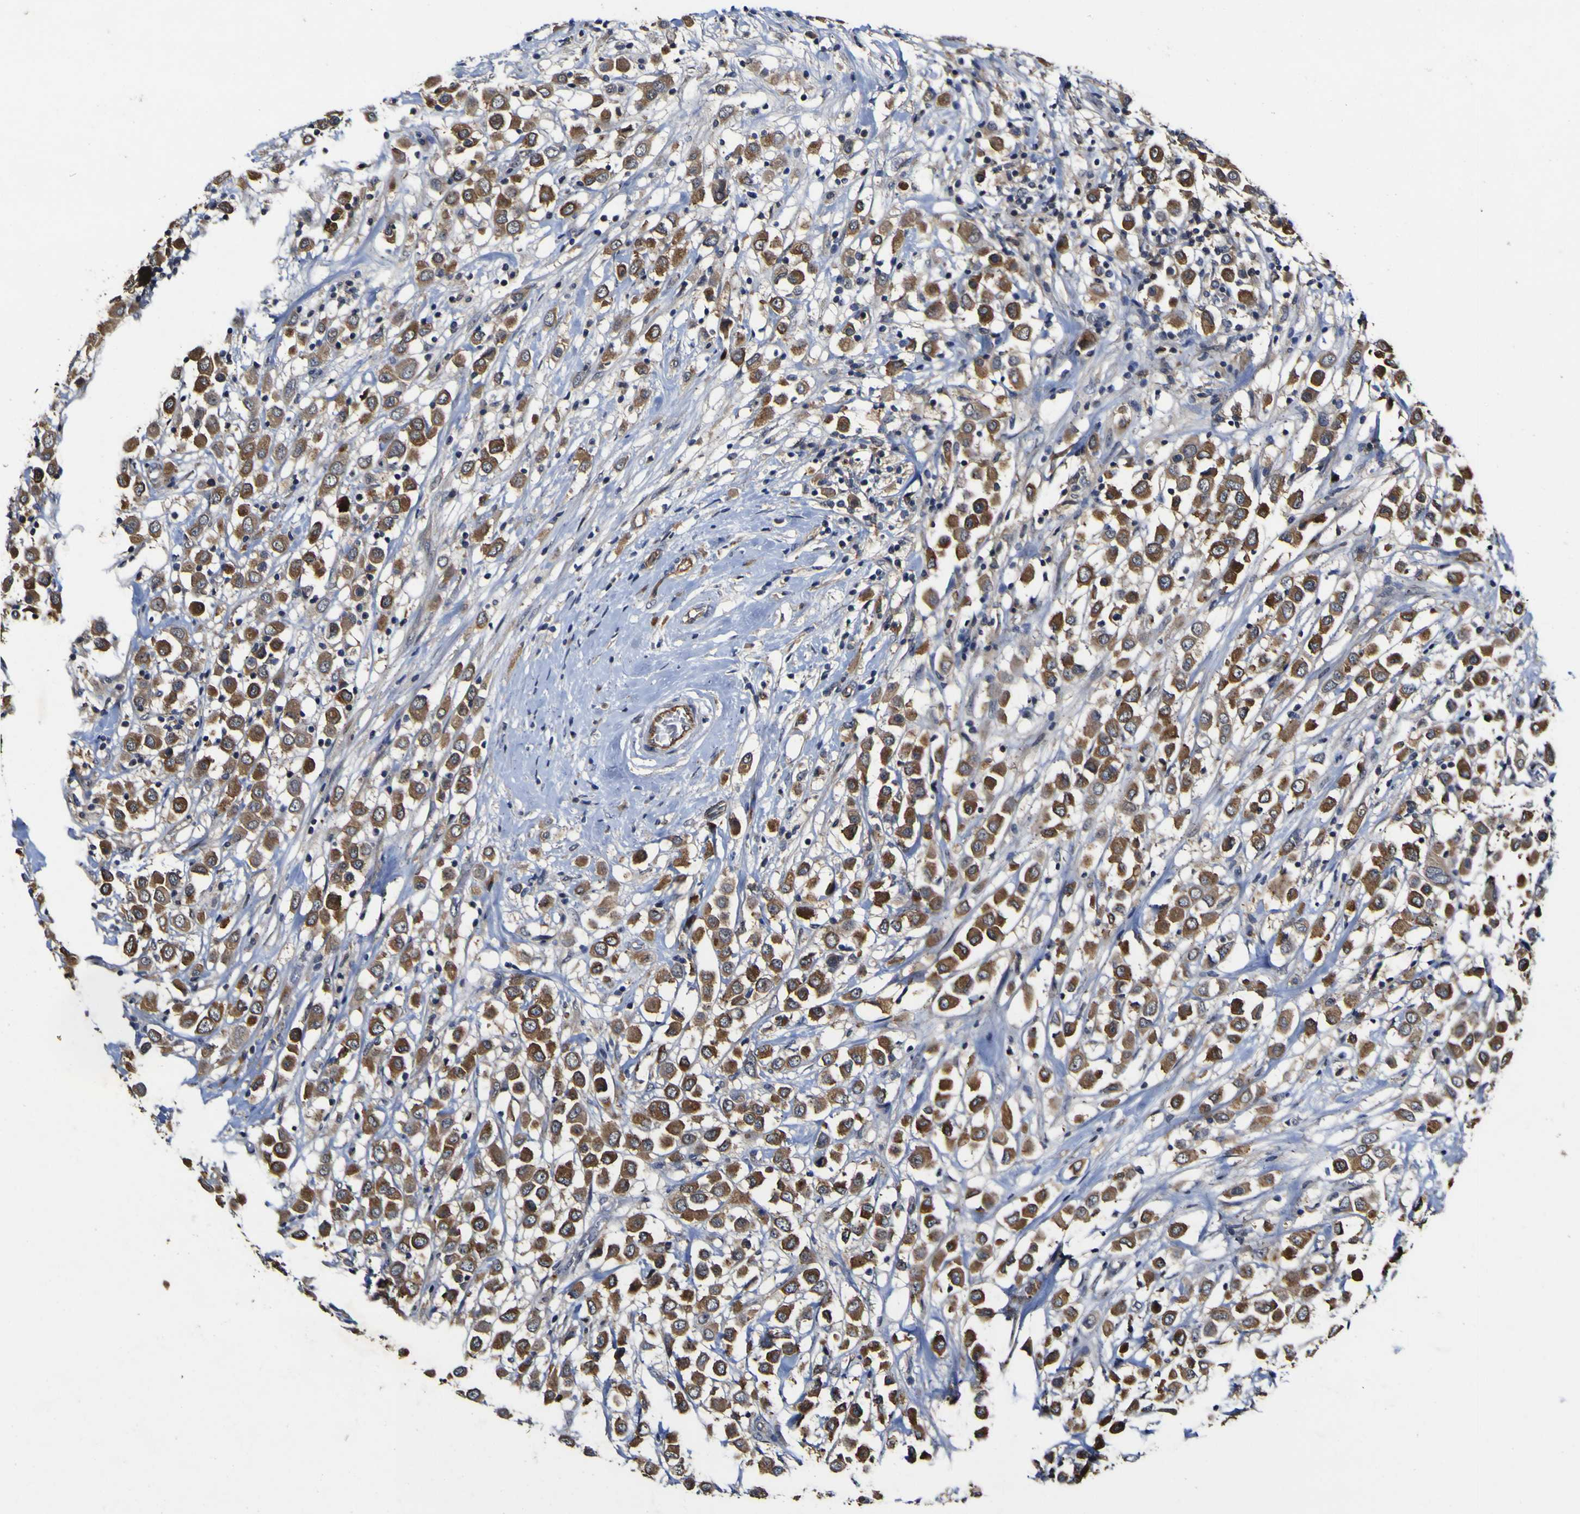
{"staining": {"intensity": "strong", "quantity": ">75%", "location": "cytoplasmic/membranous"}, "tissue": "breast cancer", "cell_type": "Tumor cells", "image_type": "cancer", "snomed": [{"axis": "morphology", "description": "Duct carcinoma"}, {"axis": "topography", "description": "Breast"}], "caption": "Protein staining exhibits strong cytoplasmic/membranous expression in about >75% of tumor cells in breast cancer (invasive ductal carcinoma).", "gene": "CCL2", "patient": {"sex": "female", "age": 61}}